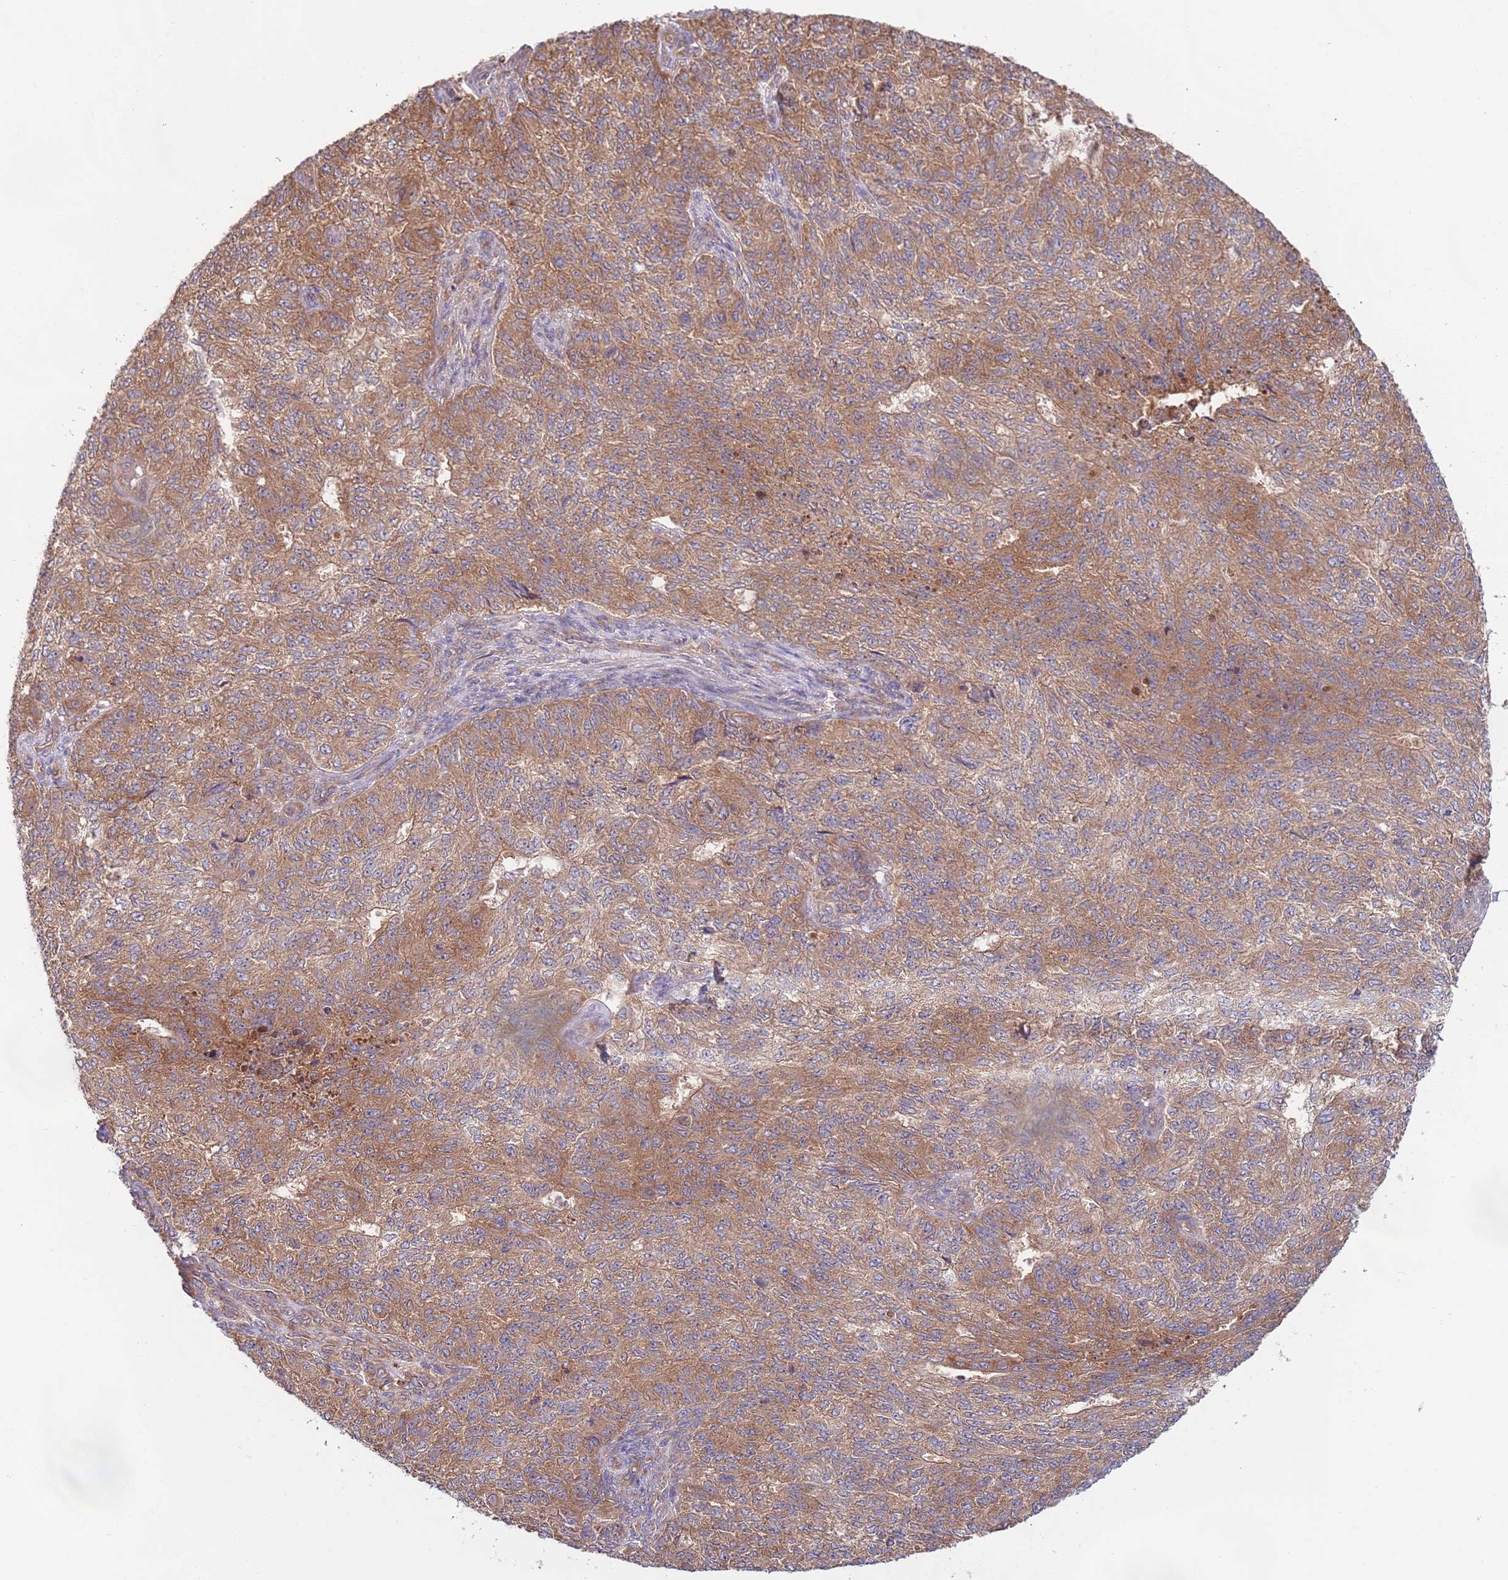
{"staining": {"intensity": "moderate", "quantity": ">75%", "location": "cytoplasmic/membranous"}, "tissue": "endometrial cancer", "cell_type": "Tumor cells", "image_type": "cancer", "snomed": [{"axis": "morphology", "description": "Adenocarcinoma, NOS"}, {"axis": "topography", "description": "Endometrium"}], "caption": "This photomicrograph exhibits immunohistochemistry staining of human endometrial adenocarcinoma, with medium moderate cytoplasmic/membranous positivity in approximately >75% of tumor cells.", "gene": "EIF3F", "patient": {"sex": "female", "age": 32}}